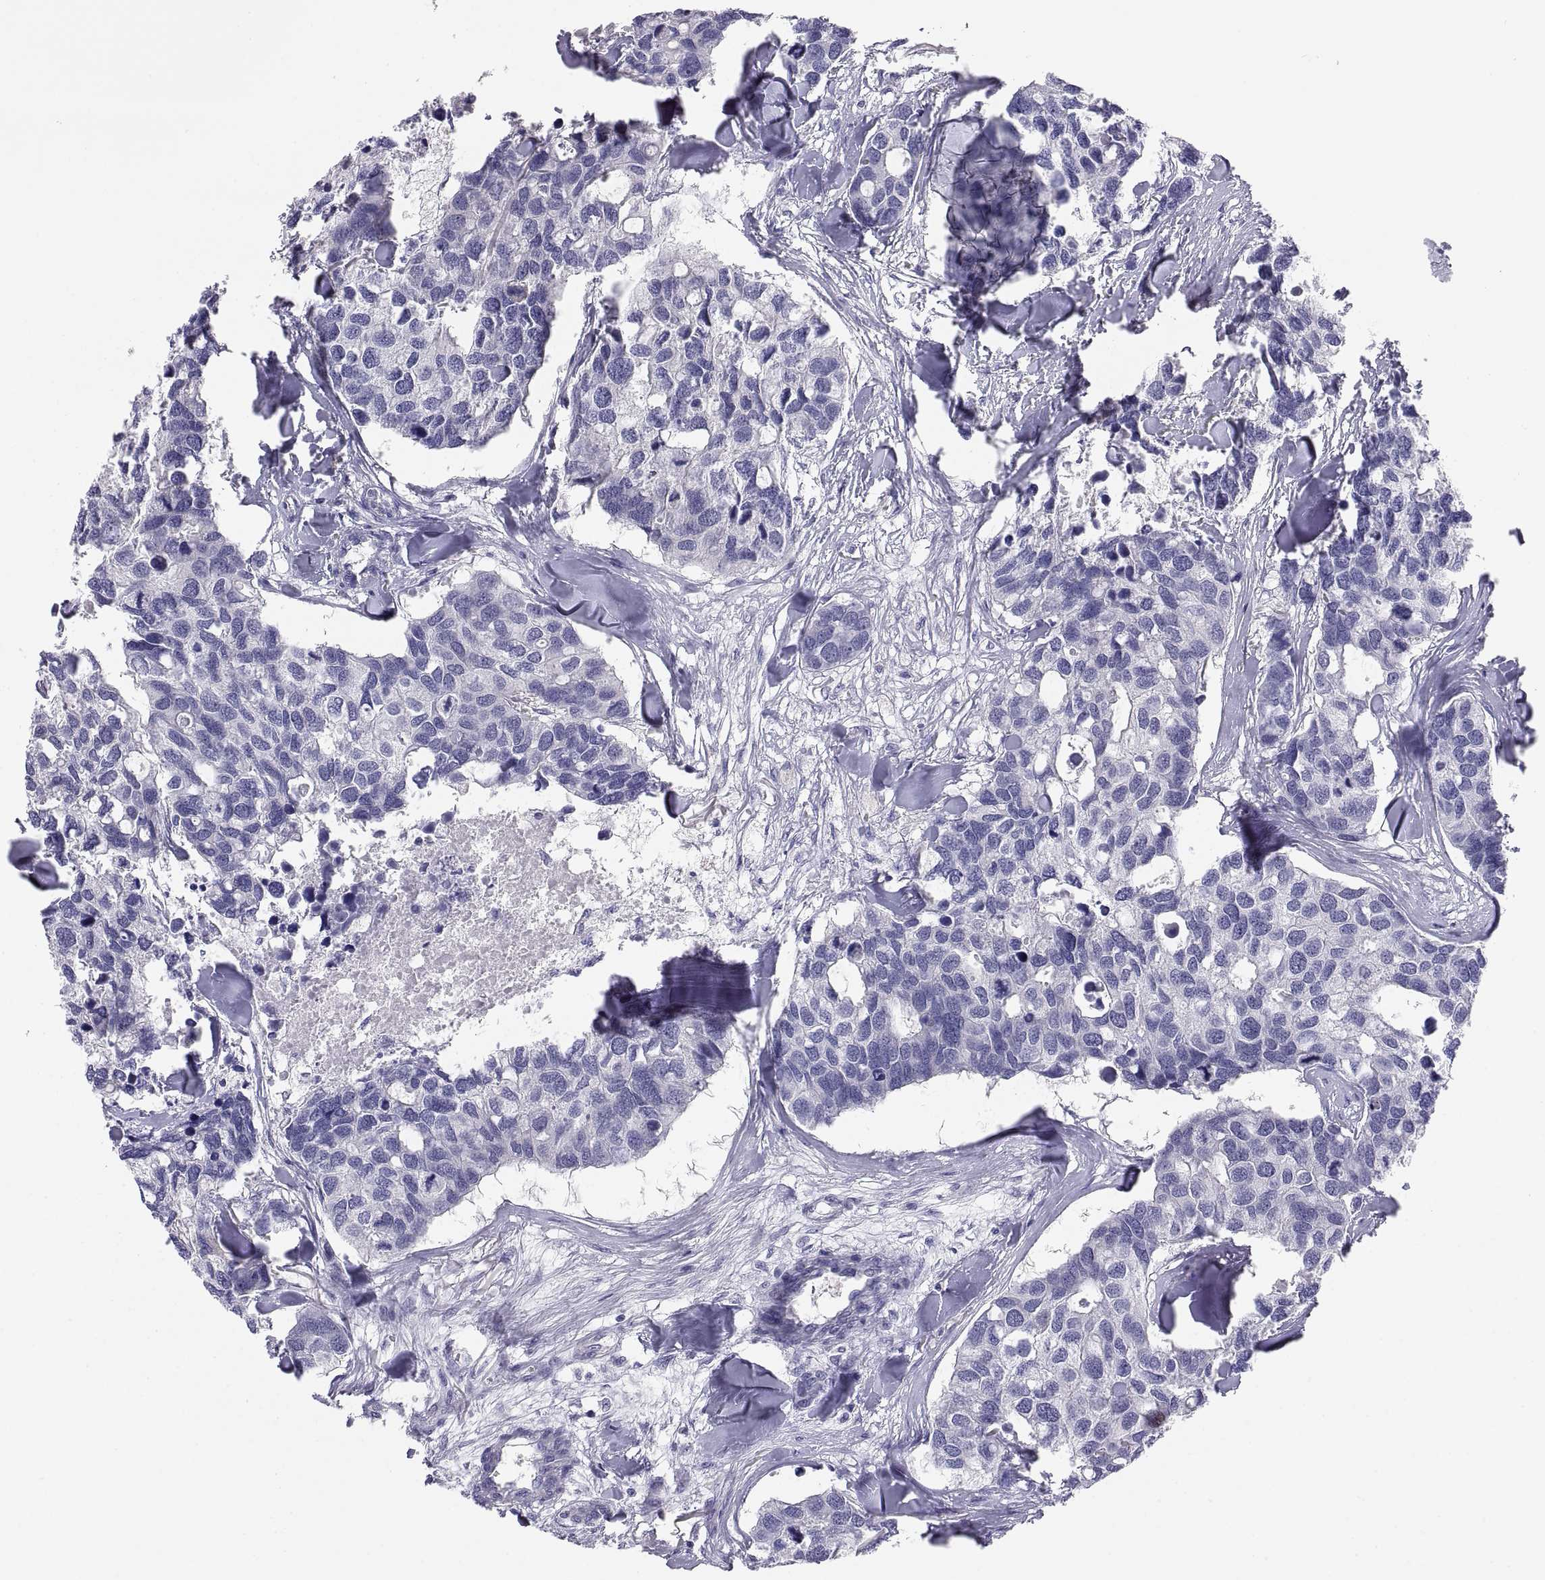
{"staining": {"intensity": "negative", "quantity": "none", "location": "none"}, "tissue": "breast cancer", "cell_type": "Tumor cells", "image_type": "cancer", "snomed": [{"axis": "morphology", "description": "Duct carcinoma"}, {"axis": "topography", "description": "Breast"}], "caption": "There is no significant positivity in tumor cells of breast infiltrating ductal carcinoma.", "gene": "STRC", "patient": {"sex": "female", "age": 83}}